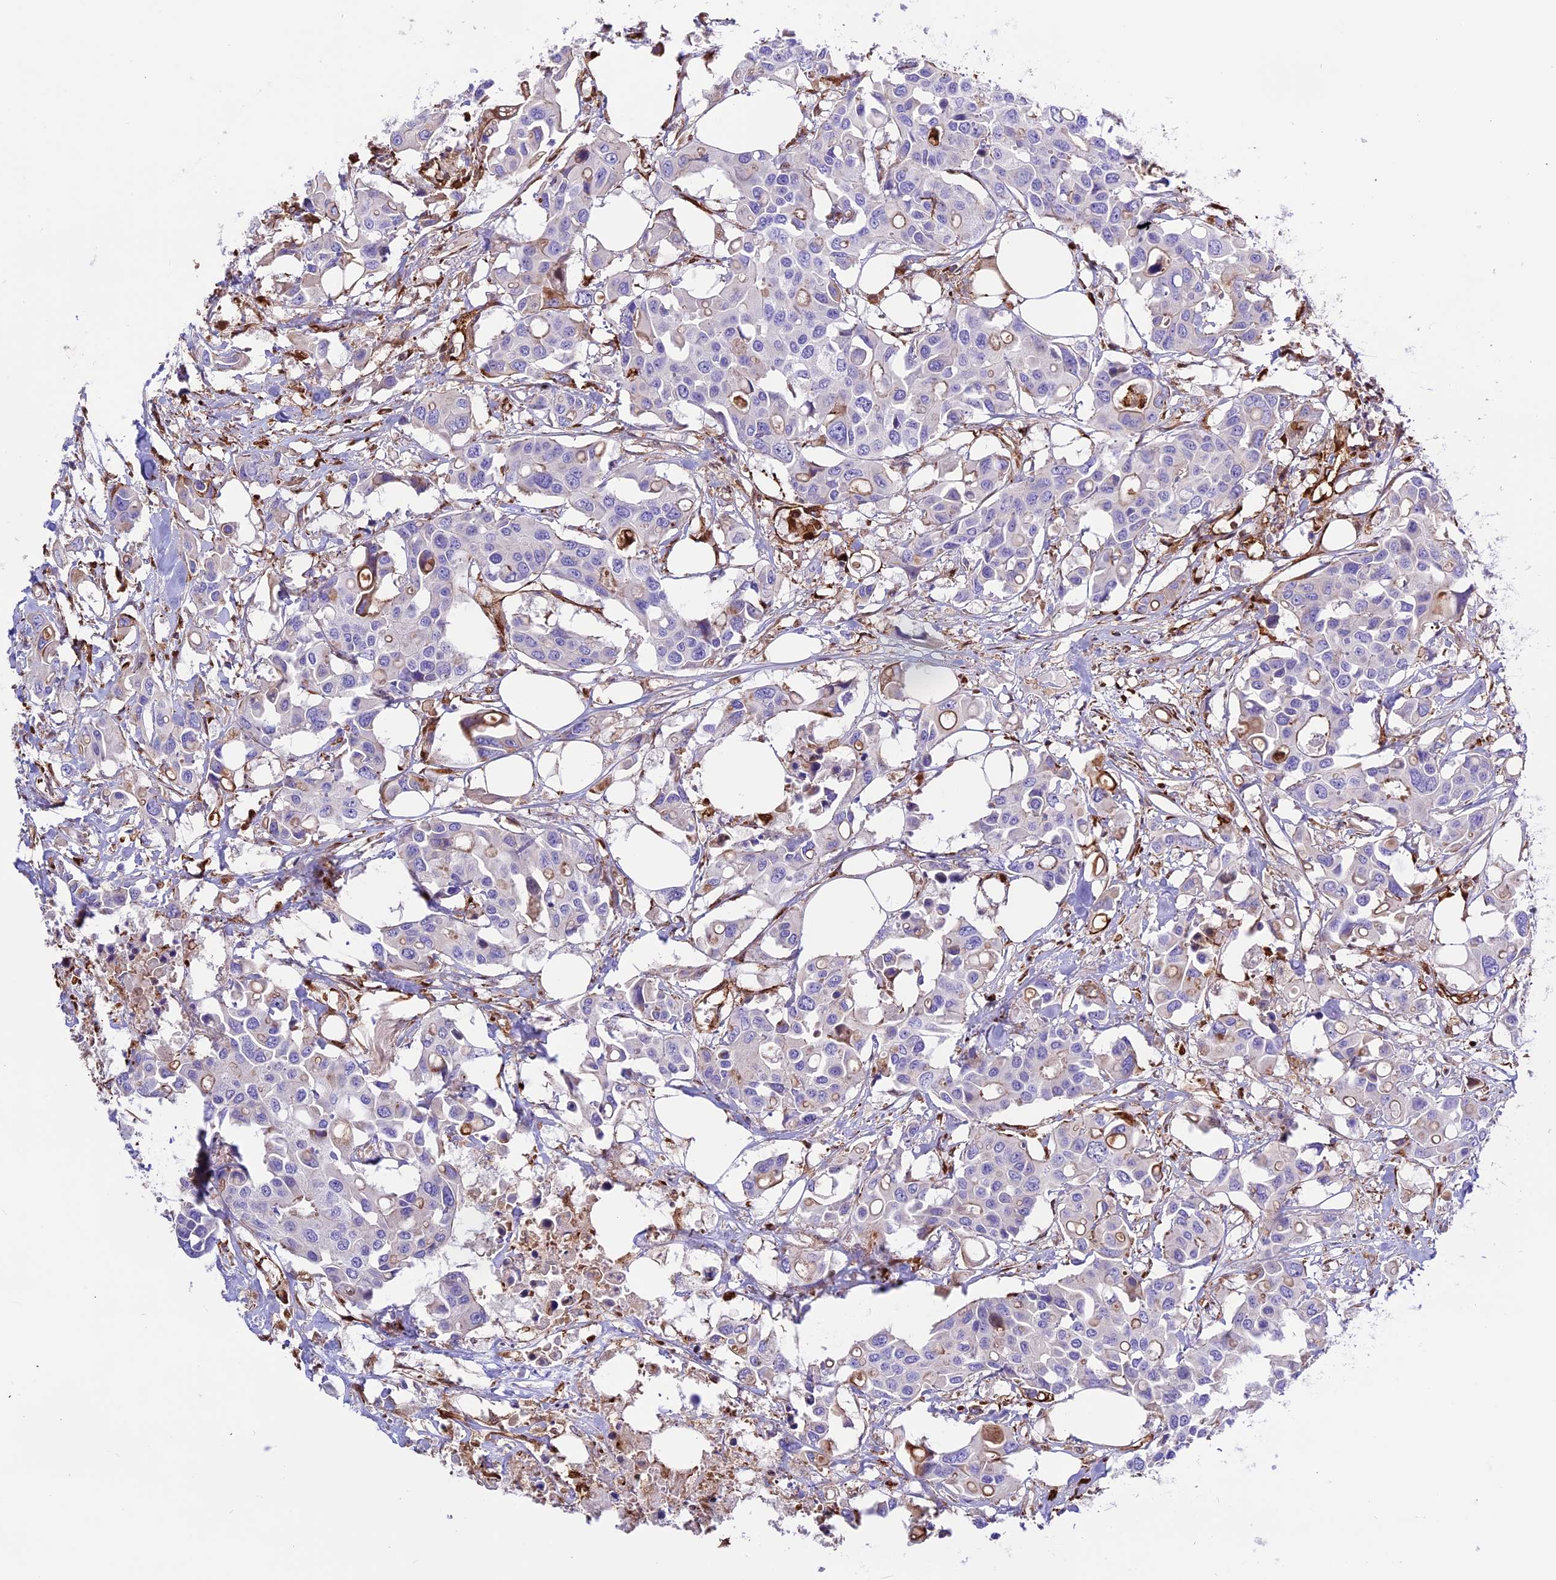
{"staining": {"intensity": "weak", "quantity": "<25%", "location": "cytoplasmic/membranous"}, "tissue": "colorectal cancer", "cell_type": "Tumor cells", "image_type": "cancer", "snomed": [{"axis": "morphology", "description": "Adenocarcinoma, NOS"}, {"axis": "topography", "description": "Colon"}], "caption": "A photomicrograph of colorectal cancer (adenocarcinoma) stained for a protein demonstrates no brown staining in tumor cells. (Stains: DAB immunohistochemistry with hematoxylin counter stain, Microscopy: brightfield microscopy at high magnification).", "gene": "CD99L2", "patient": {"sex": "male", "age": 77}}